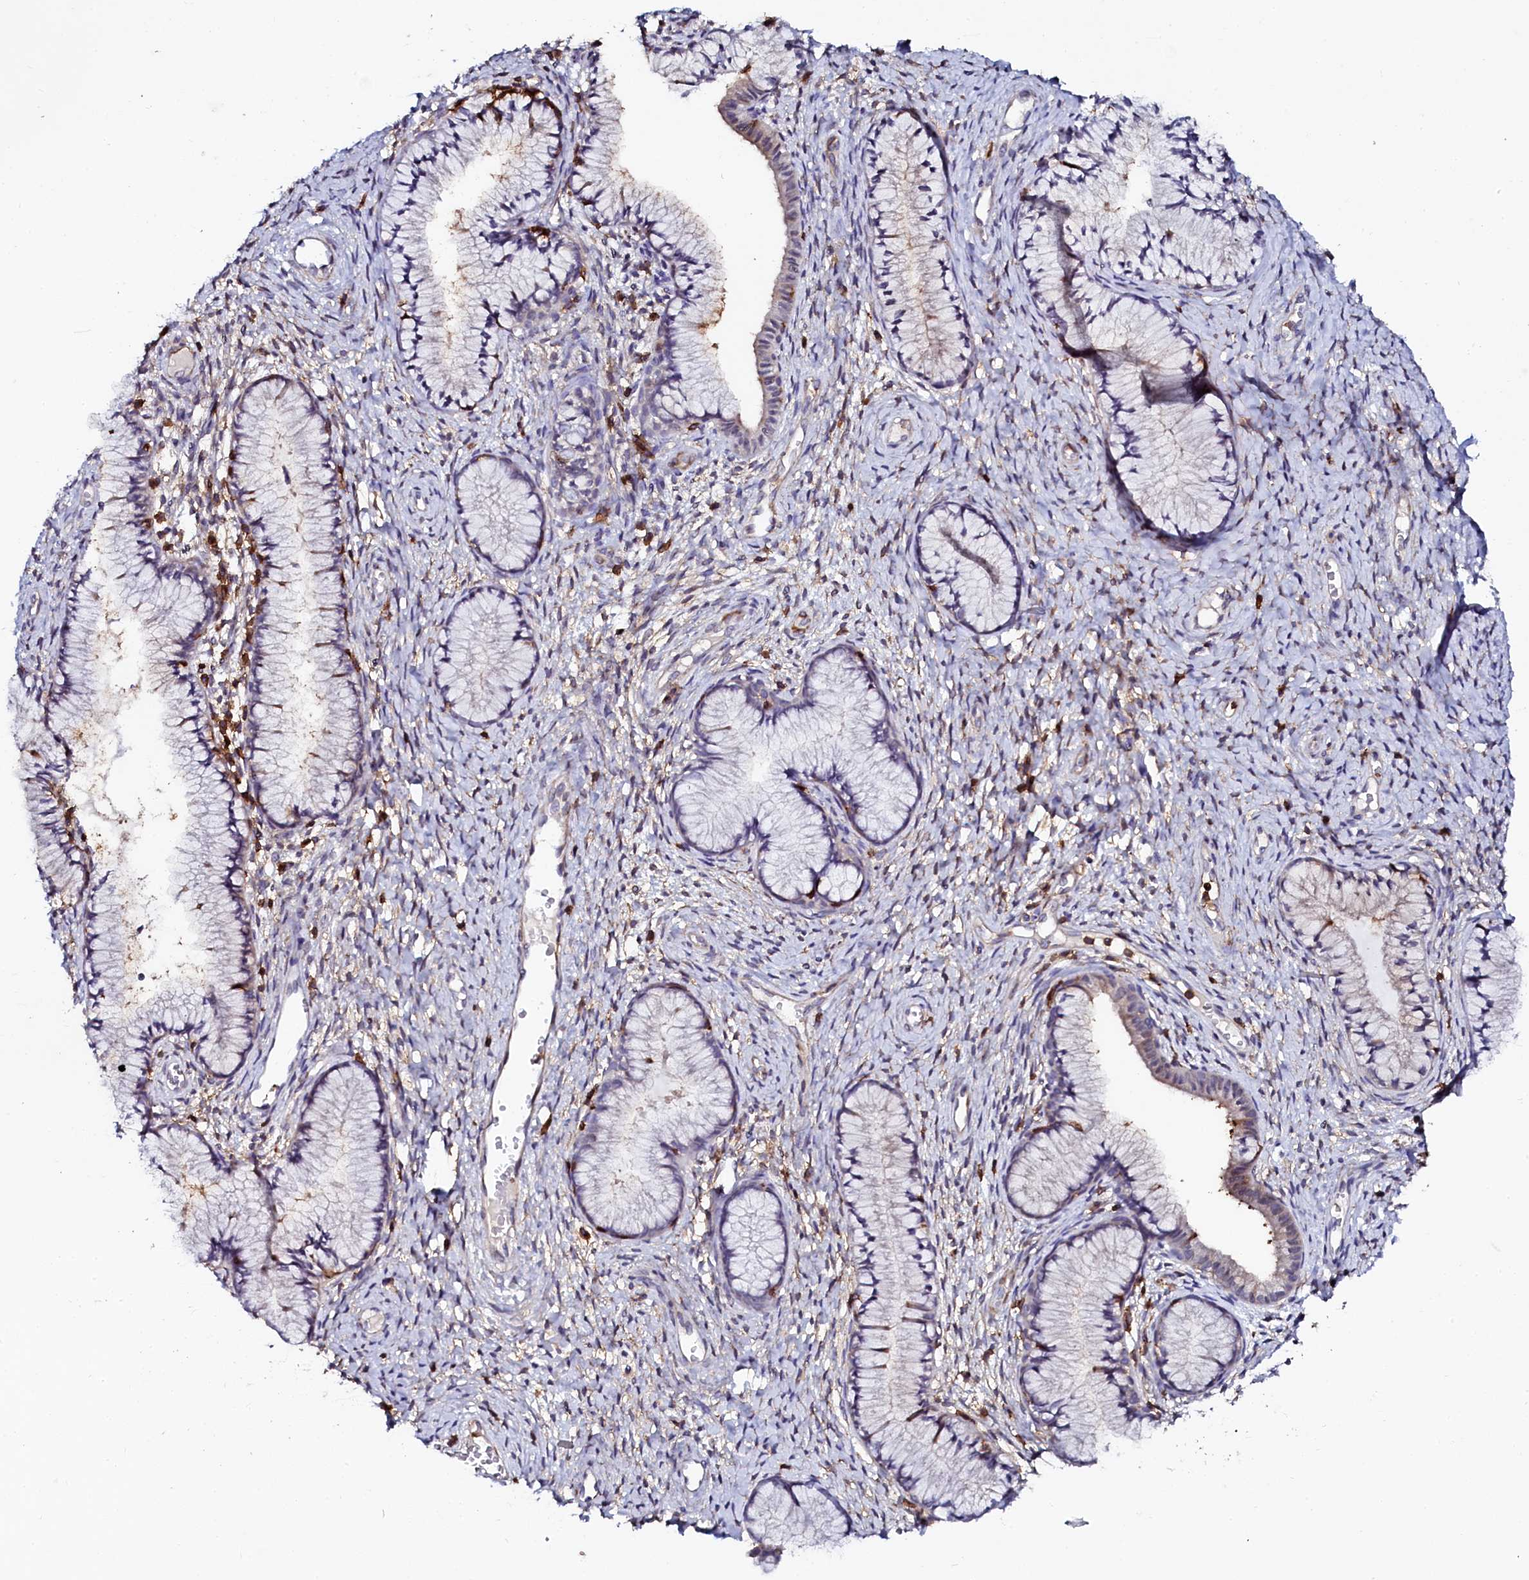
{"staining": {"intensity": "negative", "quantity": "none", "location": "none"}, "tissue": "cervix", "cell_type": "Glandular cells", "image_type": "normal", "snomed": [{"axis": "morphology", "description": "Normal tissue, NOS"}, {"axis": "topography", "description": "Cervix"}], "caption": "This photomicrograph is of benign cervix stained with immunohistochemistry to label a protein in brown with the nuclei are counter-stained blue. There is no expression in glandular cells.", "gene": "AAAS", "patient": {"sex": "female", "age": 42}}